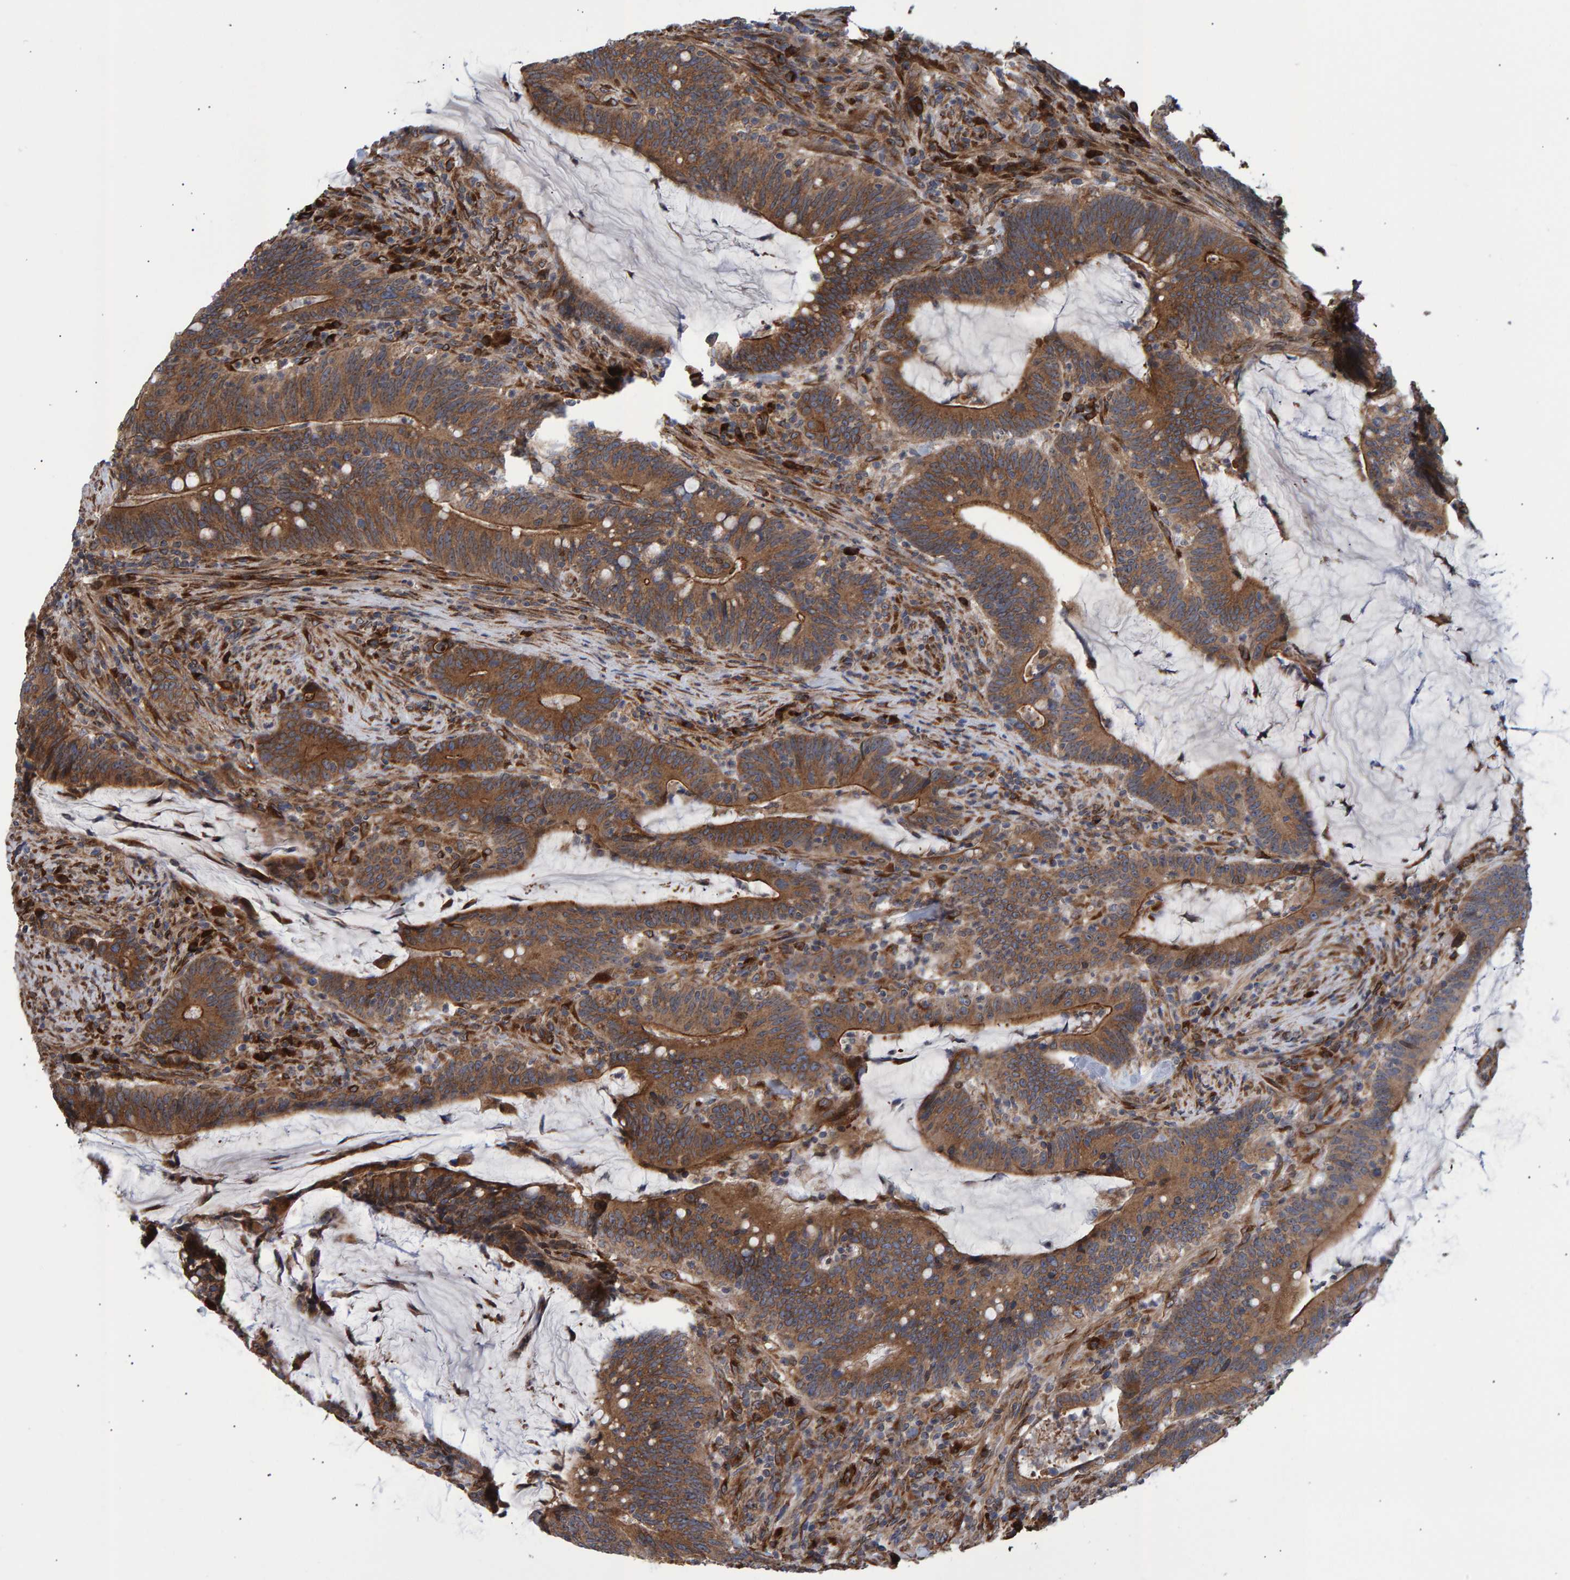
{"staining": {"intensity": "moderate", "quantity": ">75%", "location": "cytoplasmic/membranous"}, "tissue": "colorectal cancer", "cell_type": "Tumor cells", "image_type": "cancer", "snomed": [{"axis": "morphology", "description": "Adenocarcinoma, NOS"}, {"axis": "topography", "description": "Colon"}], "caption": "Immunohistochemistry (IHC) image of colorectal cancer stained for a protein (brown), which exhibits medium levels of moderate cytoplasmic/membranous staining in about >75% of tumor cells.", "gene": "FAM117A", "patient": {"sex": "female", "age": 66}}